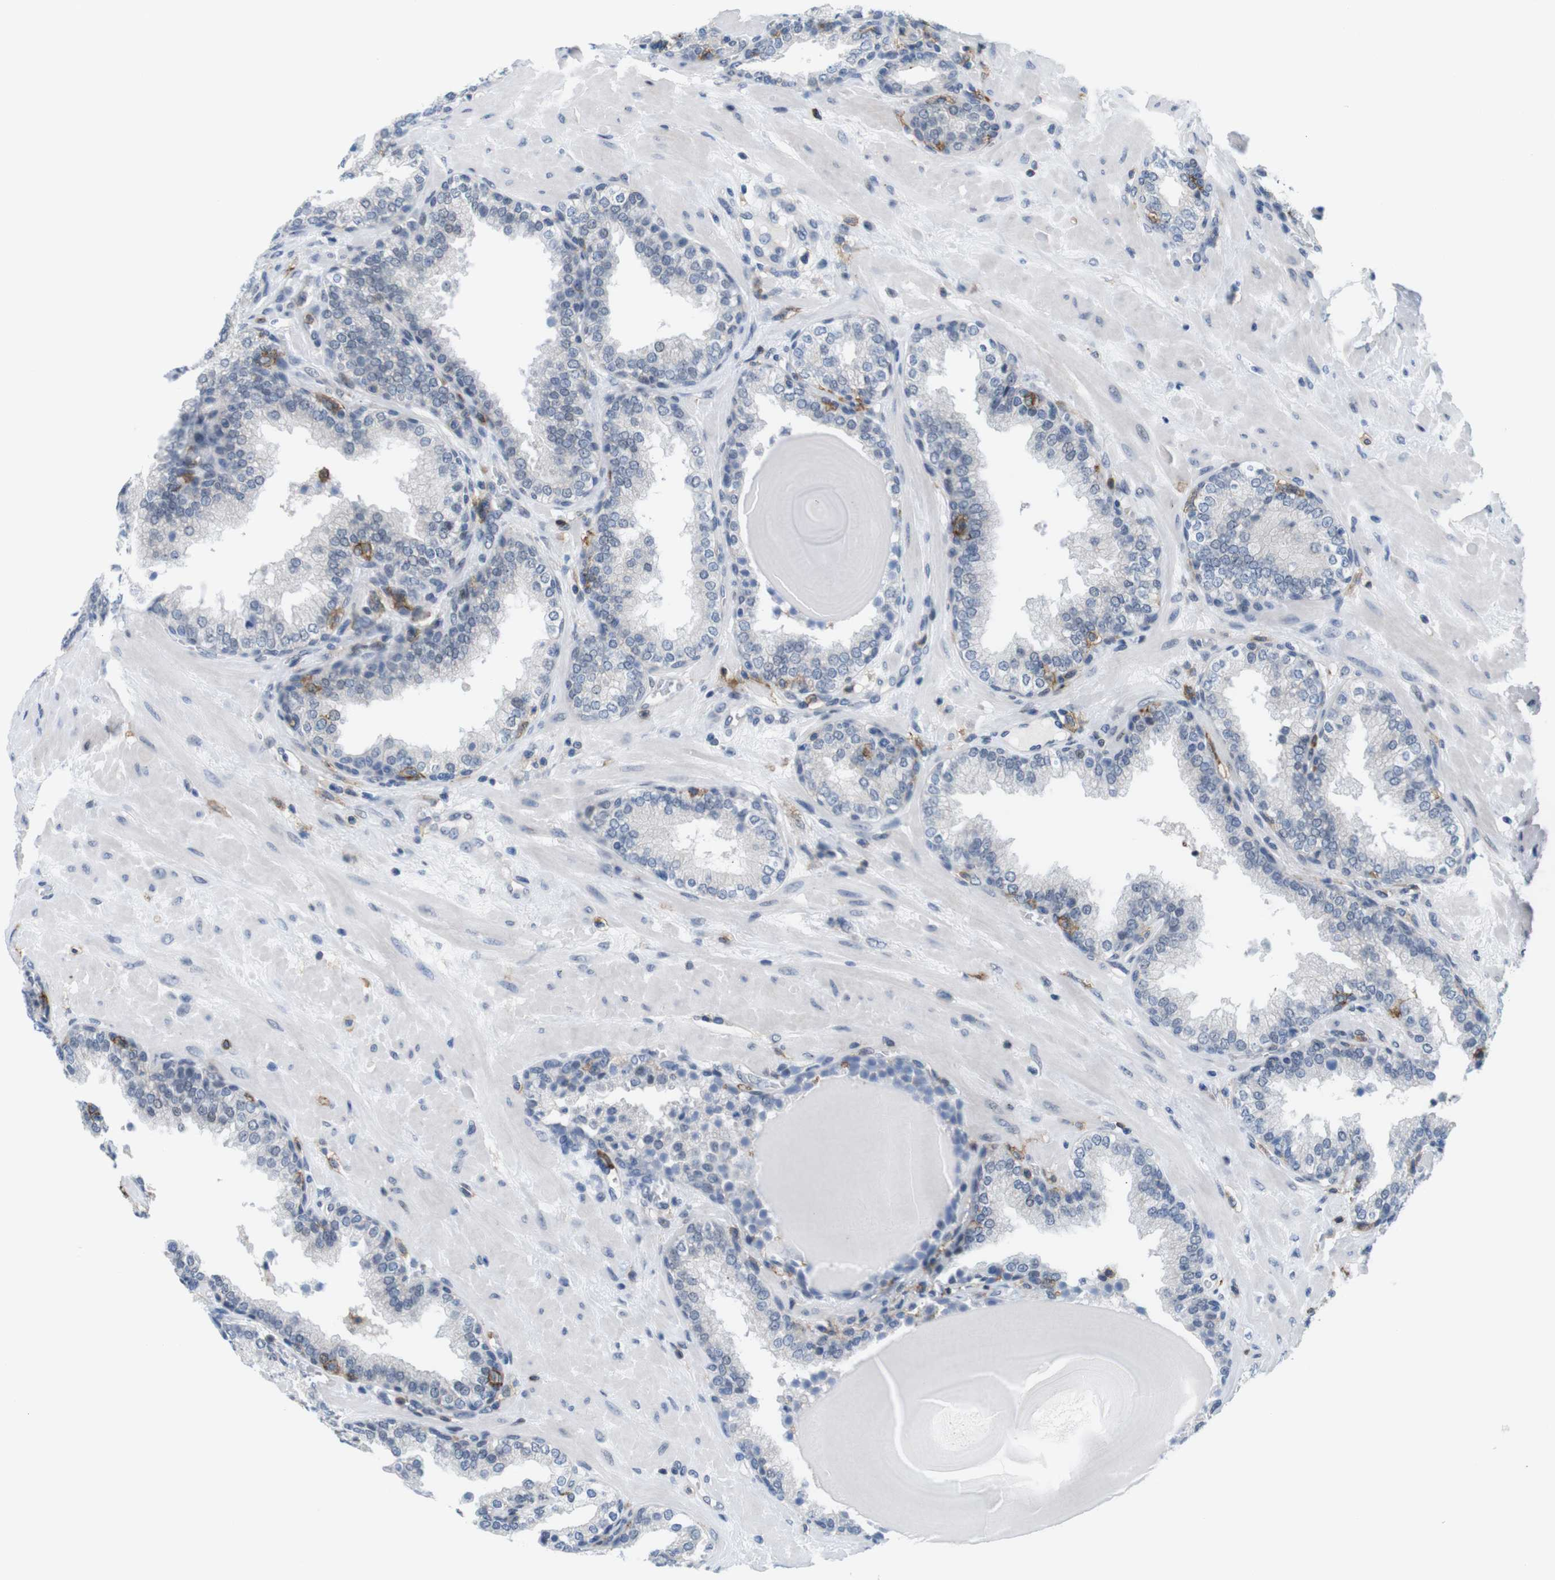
{"staining": {"intensity": "moderate", "quantity": "<25%", "location": "cytoplasmic/membranous"}, "tissue": "prostate", "cell_type": "Glandular cells", "image_type": "normal", "snomed": [{"axis": "morphology", "description": "Normal tissue, NOS"}, {"axis": "topography", "description": "Prostate"}], "caption": "Immunohistochemistry micrograph of normal prostate stained for a protein (brown), which reveals low levels of moderate cytoplasmic/membranous expression in about <25% of glandular cells.", "gene": "CD300C", "patient": {"sex": "male", "age": 51}}